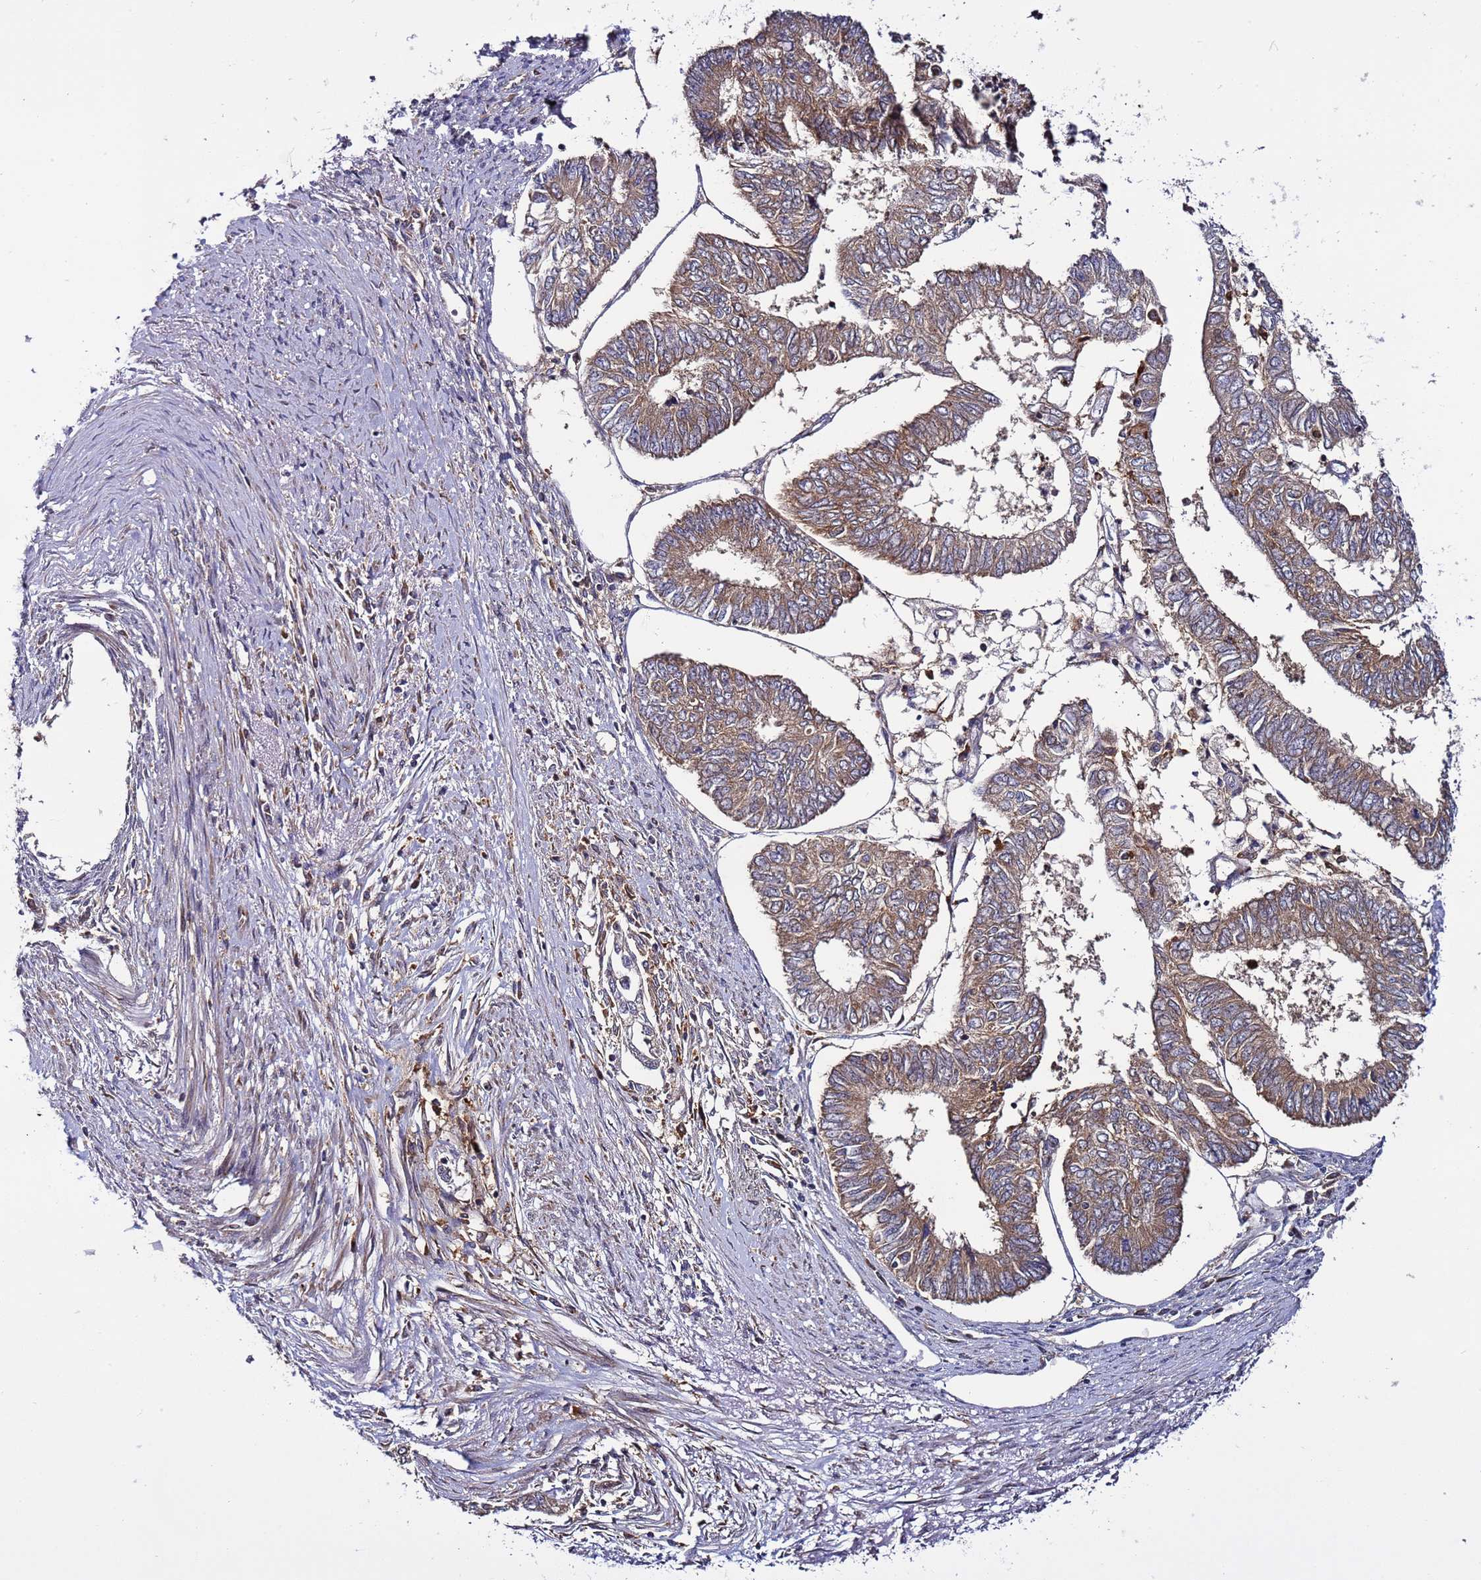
{"staining": {"intensity": "moderate", "quantity": ">75%", "location": "cytoplasmic/membranous"}, "tissue": "endometrial cancer", "cell_type": "Tumor cells", "image_type": "cancer", "snomed": [{"axis": "morphology", "description": "Adenocarcinoma, NOS"}, {"axis": "topography", "description": "Endometrium"}], "caption": "IHC image of human endometrial cancer (adenocarcinoma) stained for a protein (brown), which demonstrates medium levels of moderate cytoplasmic/membranous positivity in about >75% of tumor cells.", "gene": "TMEM176B", "patient": {"sex": "female", "age": 68}}